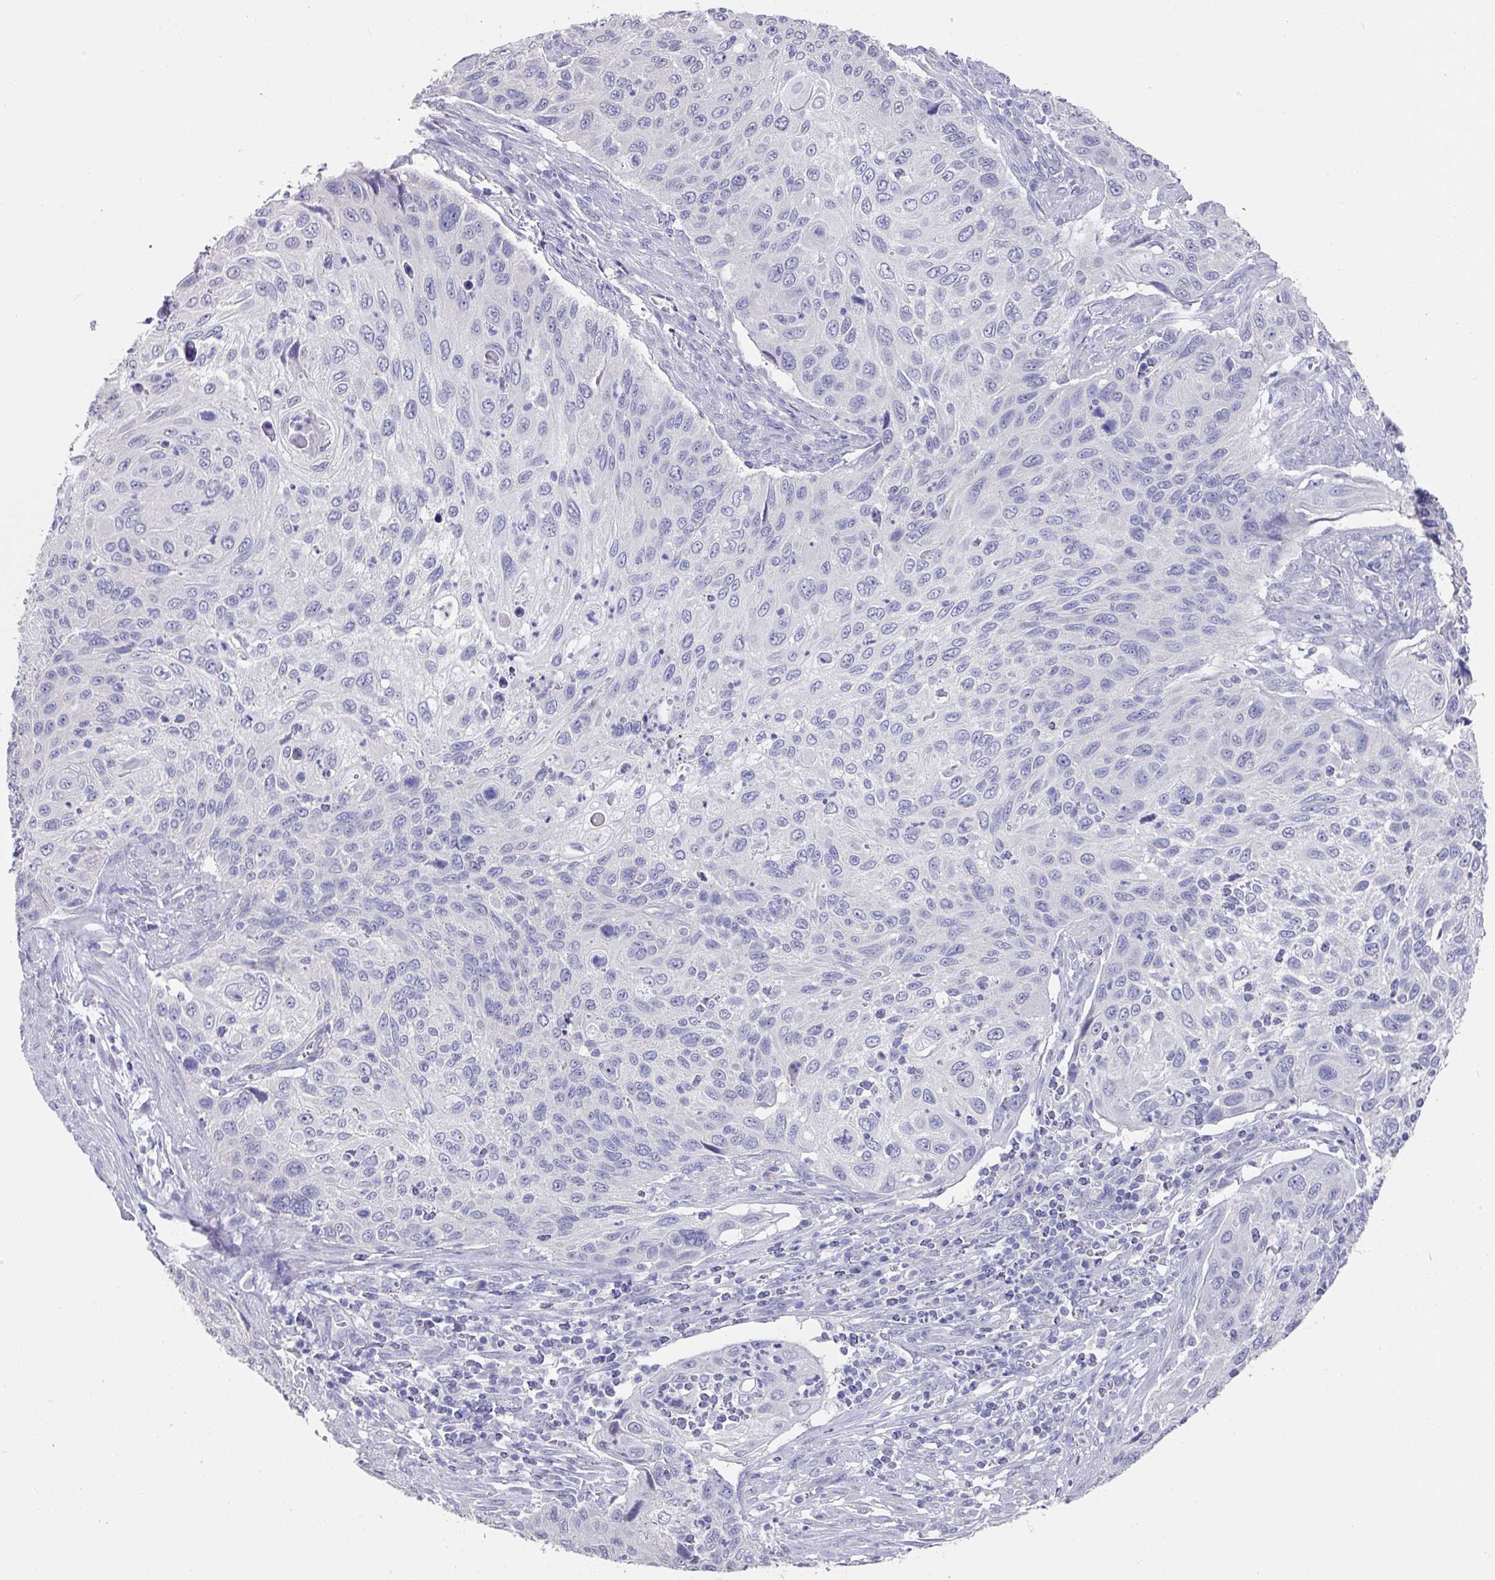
{"staining": {"intensity": "negative", "quantity": "none", "location": "none"}, "tissue": "cervical cancer", "cell_type": "Tumor cells", "image_type": "cancer", "snomed": [{"axis": "morphology", "description": "Squamous cell carcinoma, NOS"}, {"axis": "topography", "description": "Cervix"}], "caption": "Immunohistochemistry (IHC) of human cervical cancer (squamous cell carcinoma) displays no positivity in tumor cells.", "gene": "DAZL", "patient": {"sex": "female", "age": 70}}